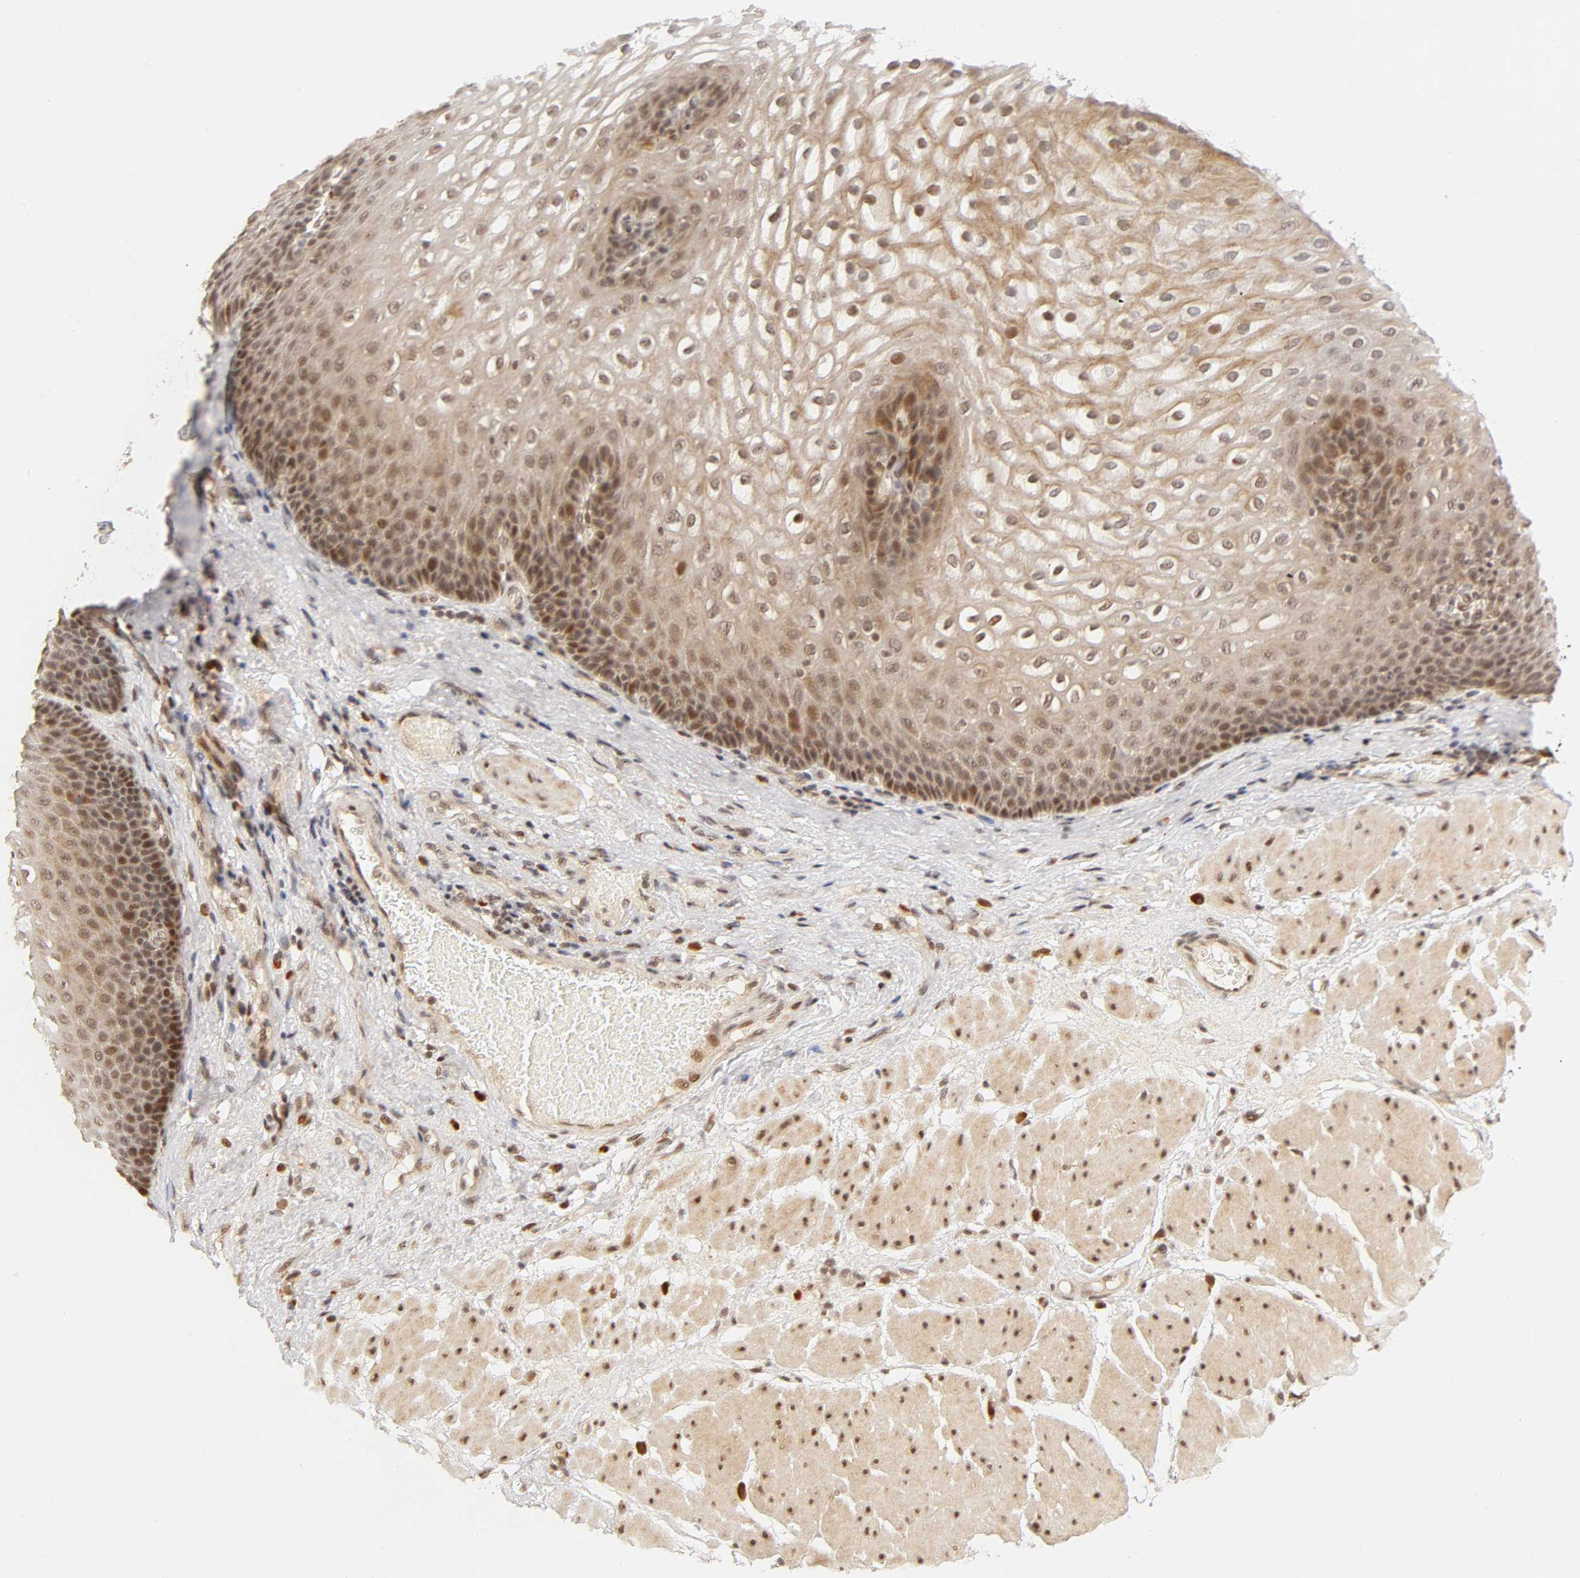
{"staining": {"intensity": "moderate", "quantity": "25%-75%", "location": "cytoplasmic/membranous,nuclear"}, "tissue": "esophagus", "cell_type": "Squamous epithelial cells", "image_type": "normal", "snomed": [{"axis": "morphology", "description": "Normal tissue, NOS"}, {"axis": "topography", "description": "Esophagus"}], "caption": "Protein staining of normal esophagus exhibits moderate cytoplasmic/membranous,nuclear staining in approximately 25%-75% of squamous epithelial cells.", "gene": "TAF10", "patient": {"sex": "male", "age": 48}}